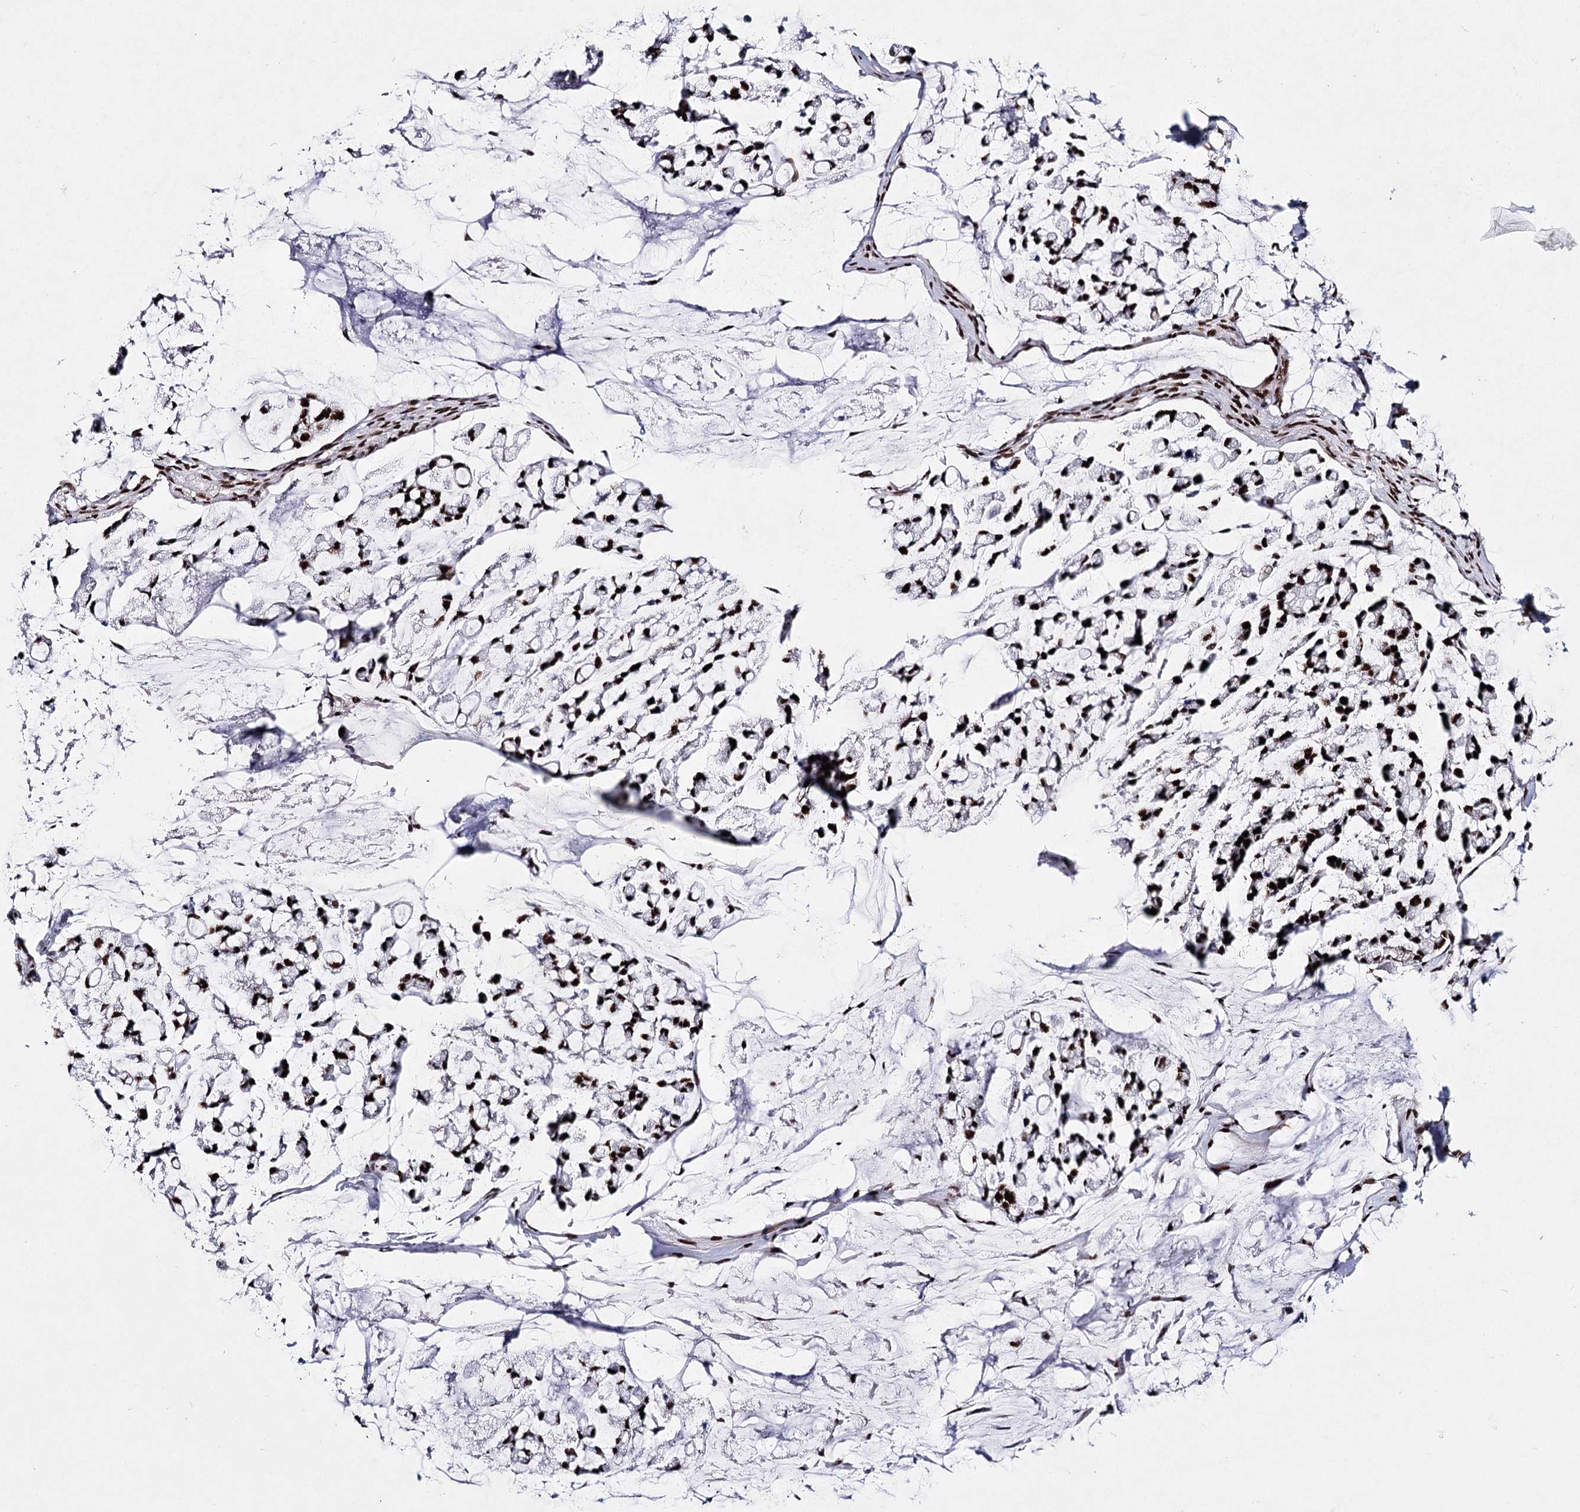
{"staining": {"intensity": "strong", "quantity": ">75%", "location": "nuclear"}, "tissue": "stomach cancer", "cell_type": "Tumor cells", "image_type": "cancer", "snomed": [{"axis": "morphology", "description": "Adenocarcinoma, NOS"}, {"axis": "topography", "description": "Stomach, lower"}], "caption": "Immunohistochemistry (IHC) (DAB (3,3'-diaminobenzidine)) staining of adenocarcinoma (stomach) exhibits strong nuclear protein staining in approximately >75% of tumor cells.", "gene": "SCAF8", "patient": {"sex": "male", "age": 67}}